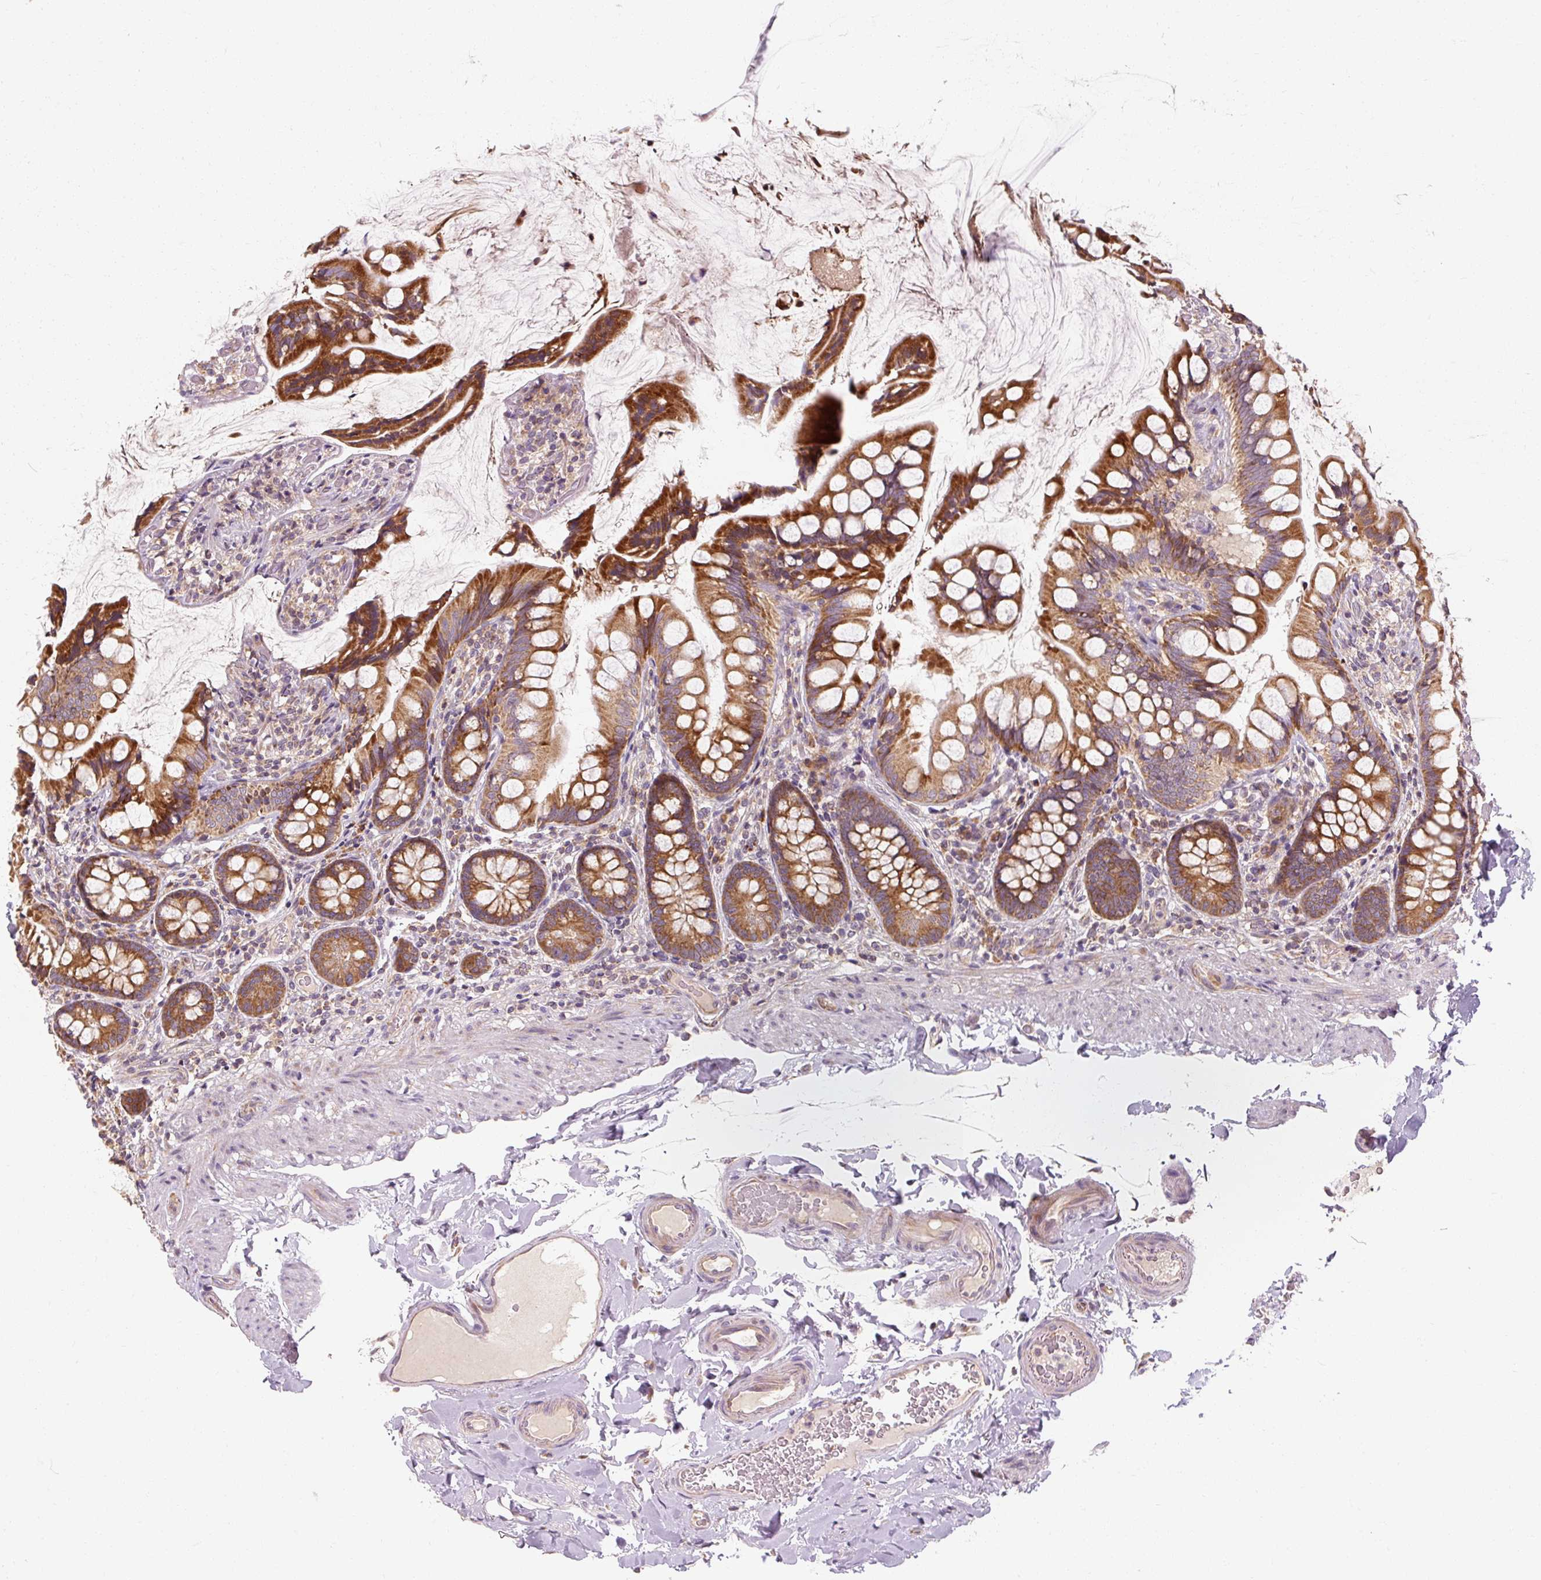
{"staining": {"intensity": "strong", "quantity": ">75%", "location": "cytoplasmic/membranous"}, "tissue": "small intestine", "cell_type": "Glandular cells", "image_type": "normal", "snomed": [{"axis": "morphology", "description": "Normal tissue, NOS"}, {"axis": "topography", "description": "Small intestine"}], "caption": "A micrograph of human small intestine stained for a protein demonstrates strong cytoplasmic/membranous brown staining in glandular cells.", "gene": "PRSS48", "patient": {"sex": "male", "age": 70}}